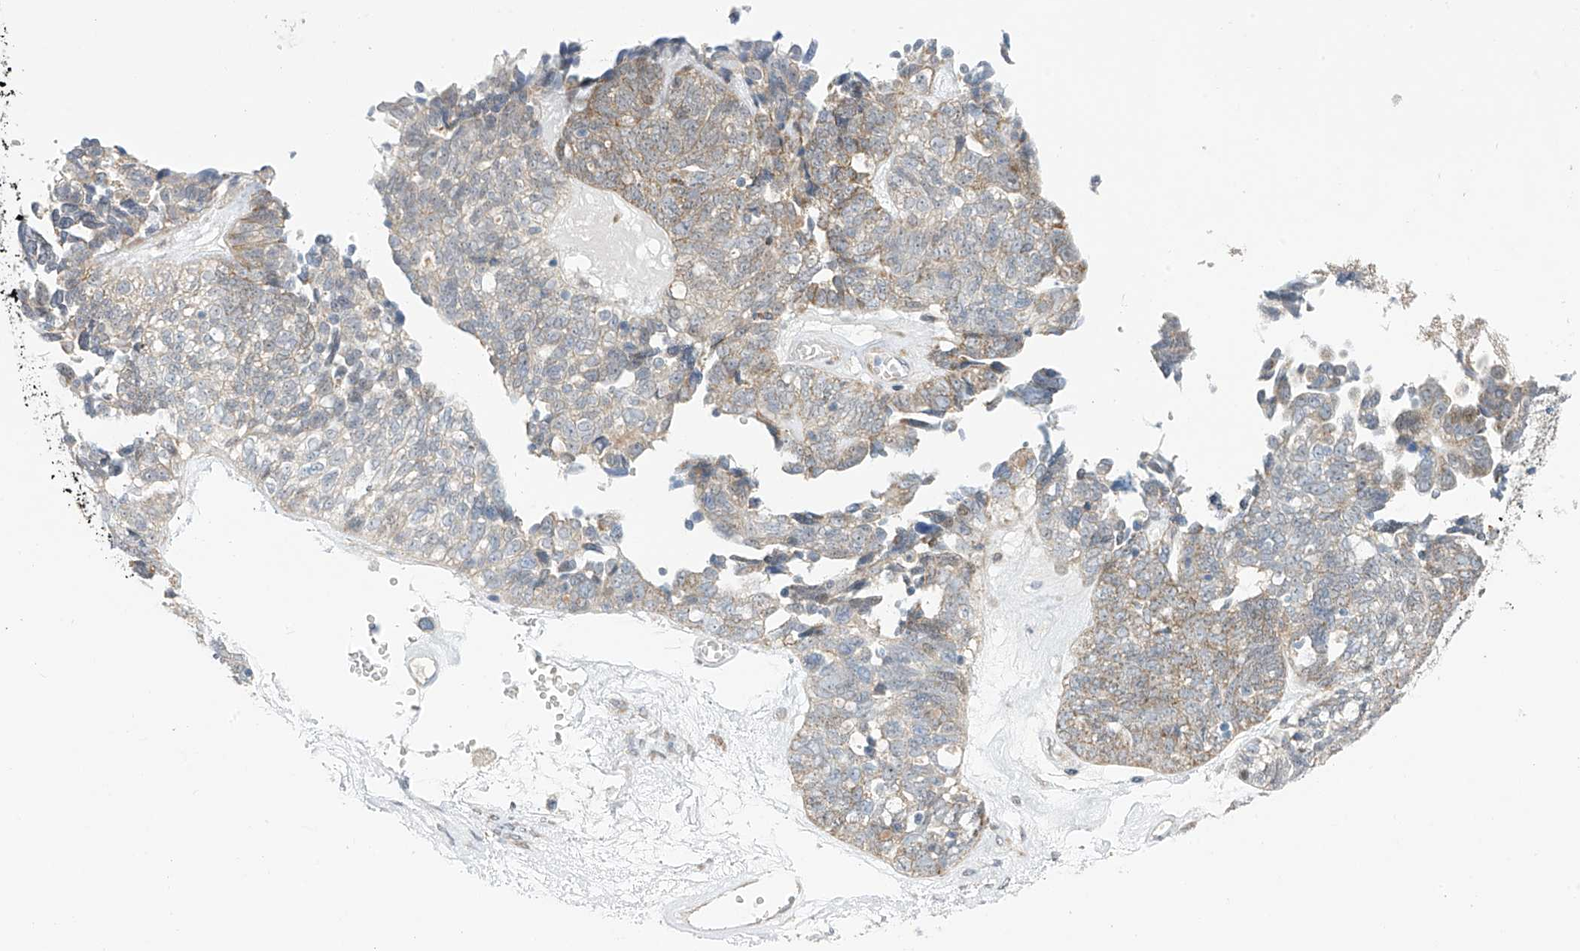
{"staining": {"intensity": "weak", "quantity": "25%-75%", "location": "cytoplasmic/membranous"}, "tissue": "ovarian cancer", "cell_type": "Tumor cells", "image_type": "cancer", "snomed": [{"axis": "morphology", "description": "Cystadenocarcinoma, serous, NOS"}, {"axis": "topography", "description": "Ovary"}], "caption": "A brown stain shows weak cytoplasmic/membranous staining of a protein in human serous cystadenocarcinoma (ovarian) tumor cells.", "gene": "ZNF641", "patient": {"sex": "female", "age": 79}}